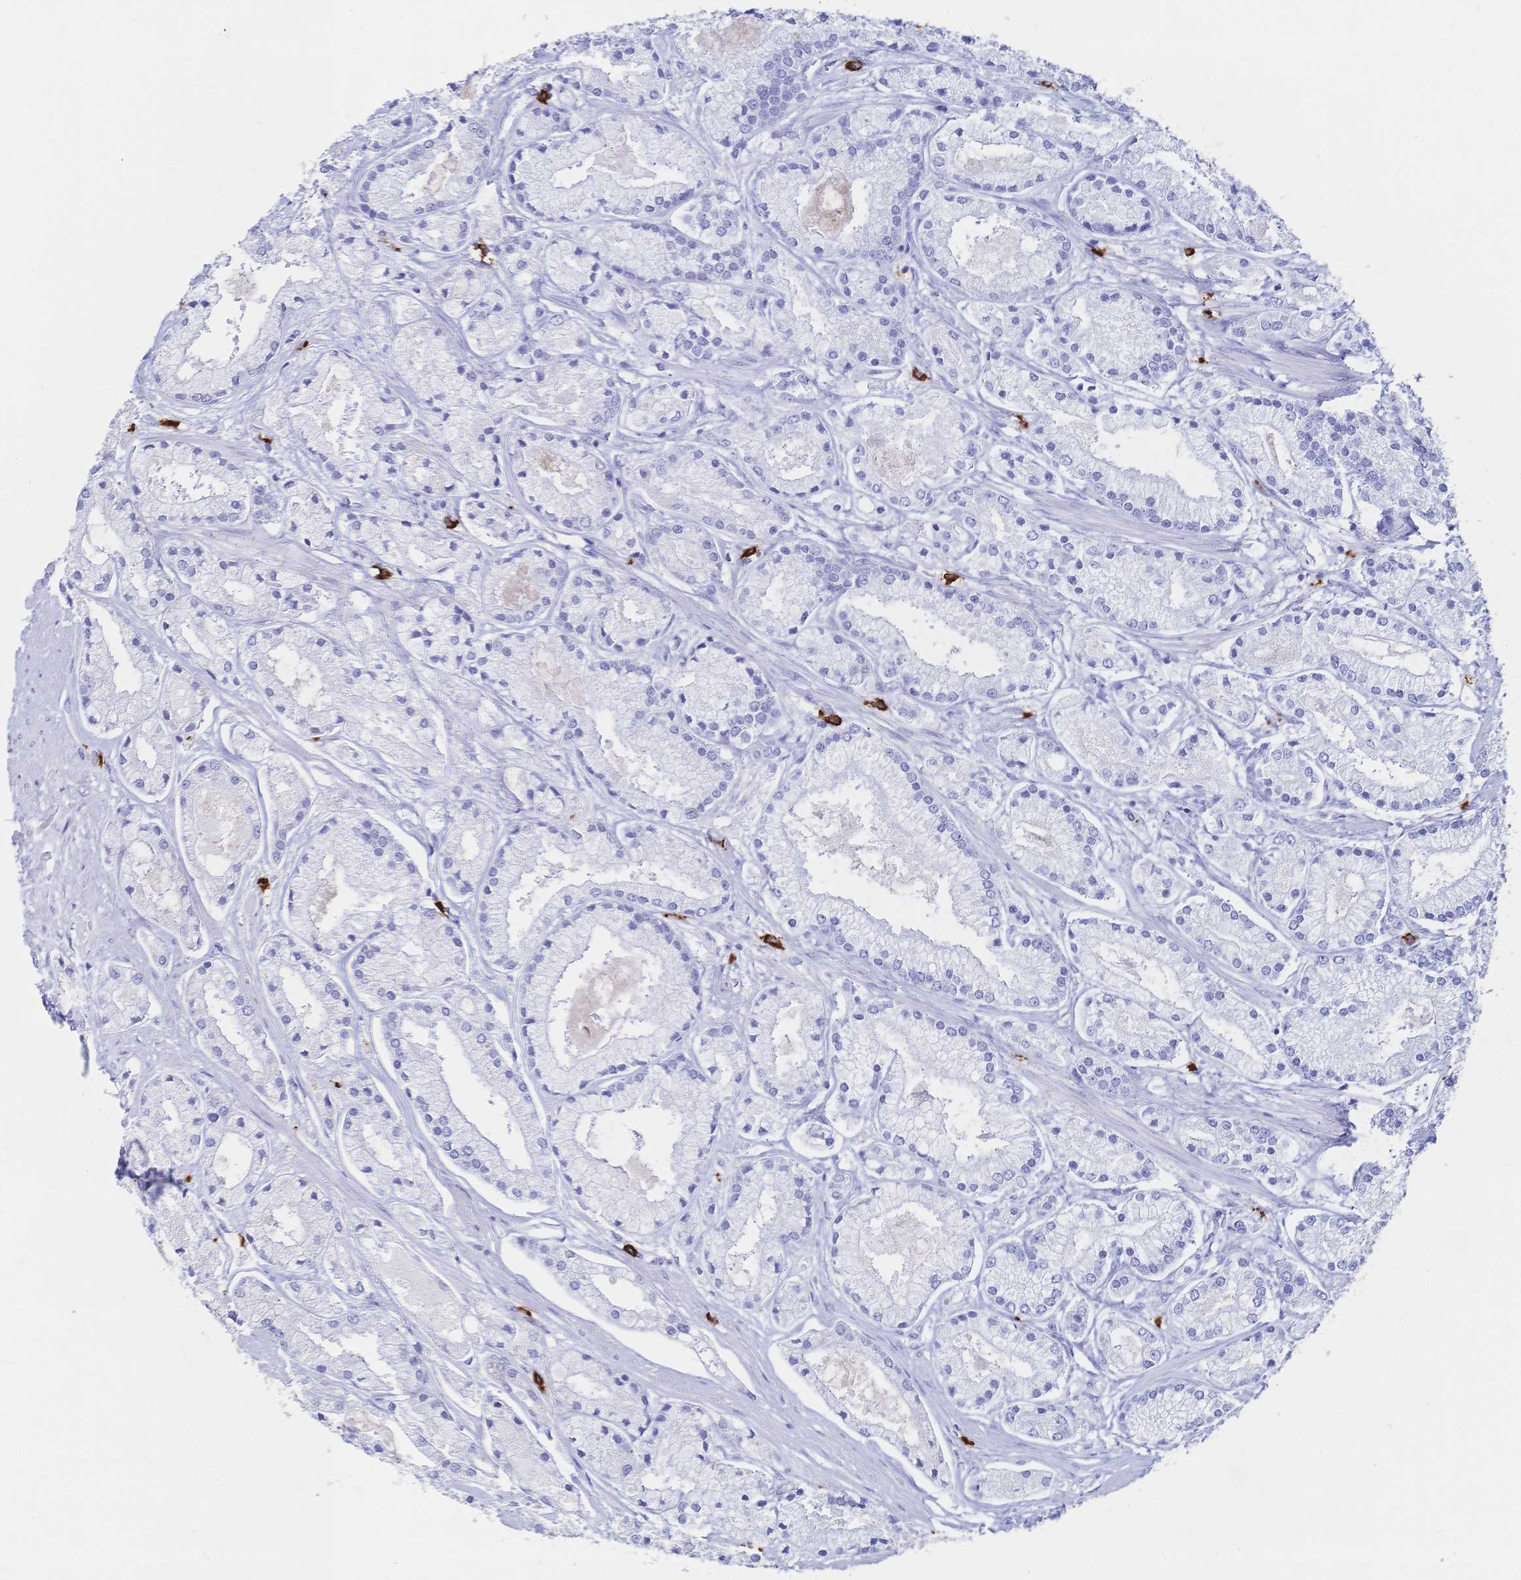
{"staining": {"intensity": "negative", "quantity": "none", "location": "none"}, "tissue": "prostate cancer", "cell_type": "Tumor cells", "image_type": "cancer", "snomed": [{"axis": "morphology", "description": "Adenocarcinoma, High grade"}, {"axis": "topography", "description": "Prostate"}], "caption": "High power microscopy photomicrograph of an immunohistochemistry (IHC) photomicrograph of adenocarcinoma (high-grade) (prostate), revealing no significant staining in tumor cells.", "gene": "IL2RB", "patient": {"sex": "male", "age": 67}}